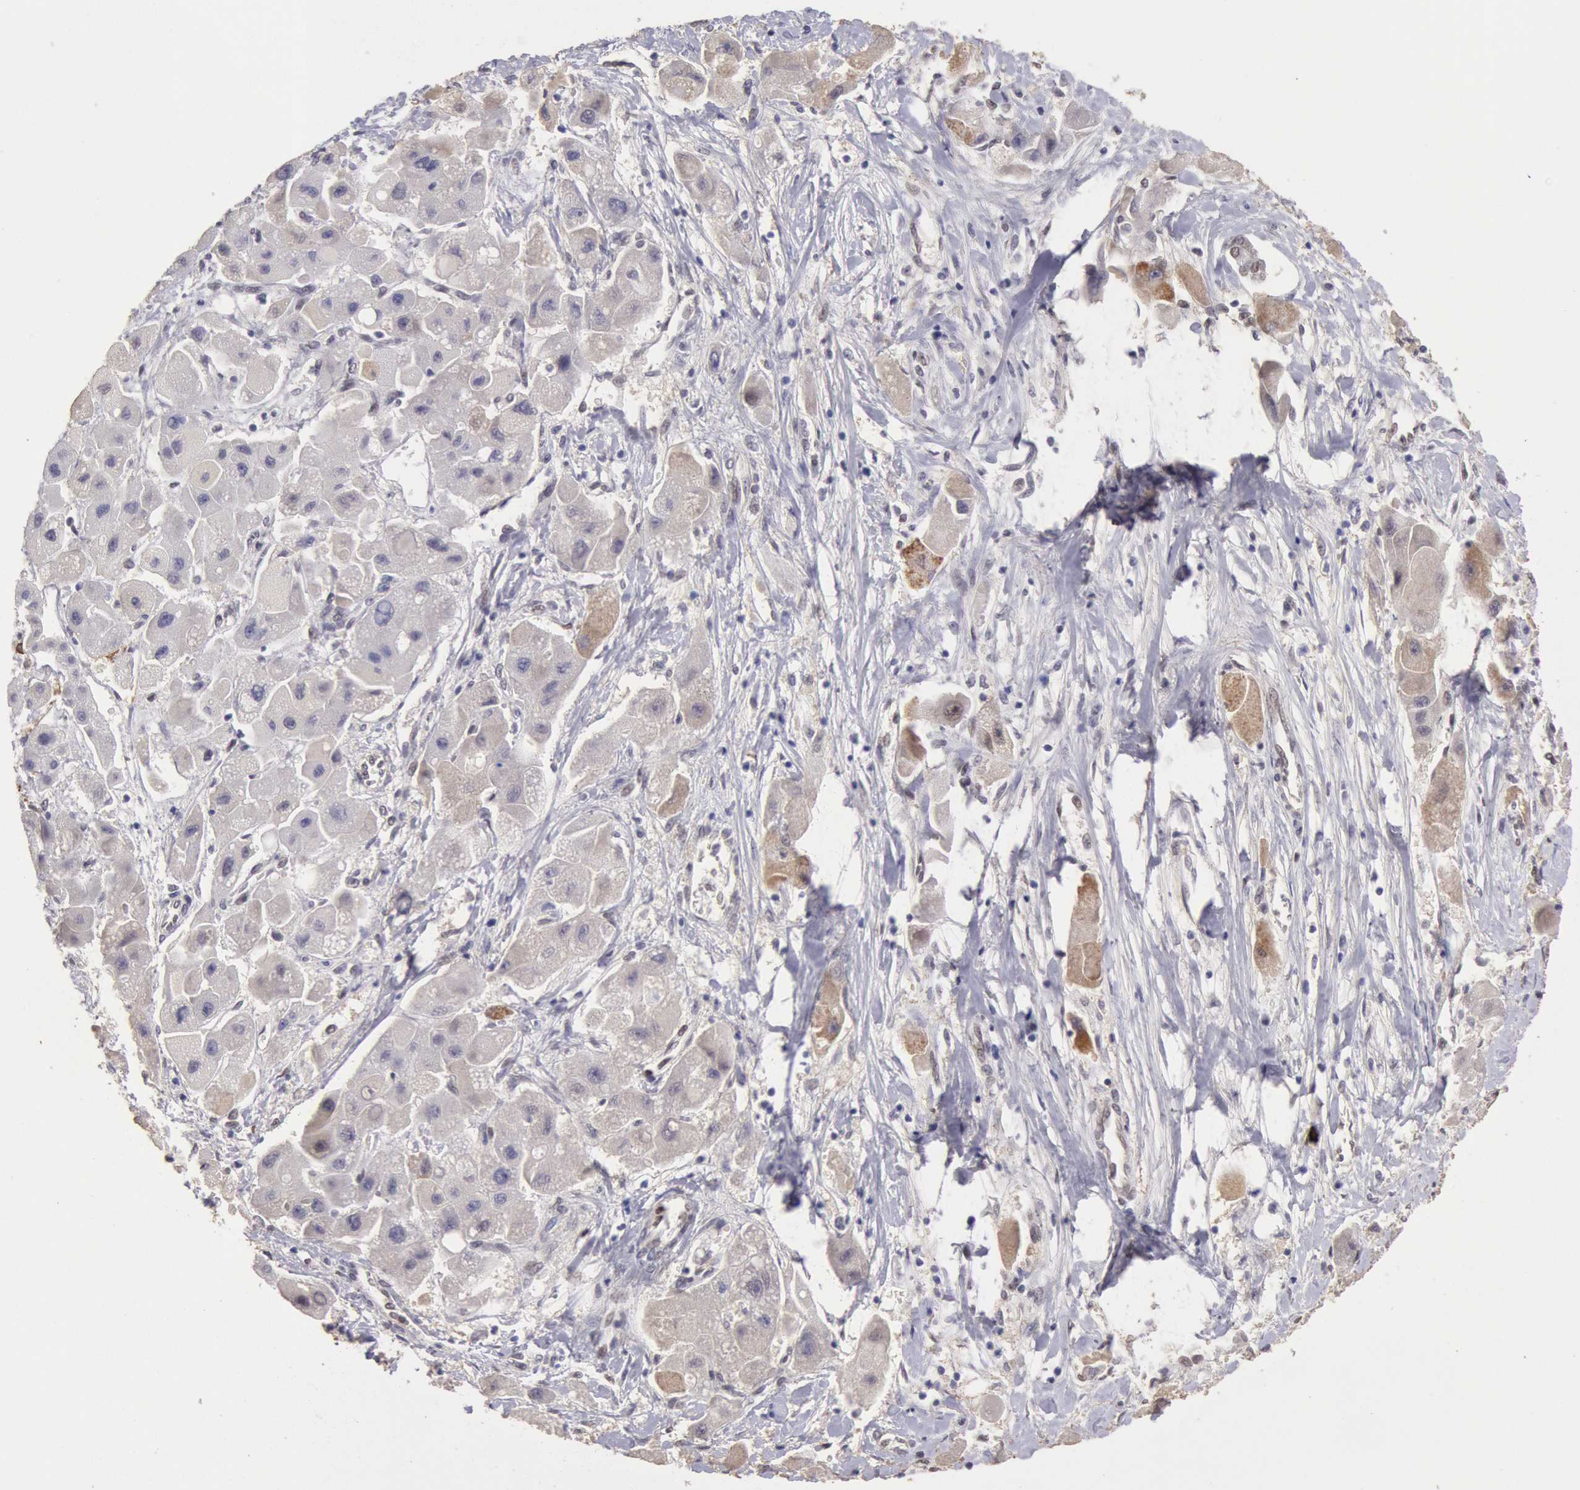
{"staining": {"intensity": "weak", "quantity": "<25%", "location": "cytoplasmic/membranous"}, "tissue": "liver cancer", "cell_type": "Tumor cells", "image_type": "cancer", "snomed": [{"axis": "morphology", "description": "Carcinoma, Hepatocellular, NOS"}, {"axis": "topography", "description": "Liver"}], "caption": "Liver hepatocellular carcinoma was stained to show a protein in brown. There is no significant staining in tumor cells.", "gene": "CDKN2B", "patient": {"sex": "male", "age": 24}}